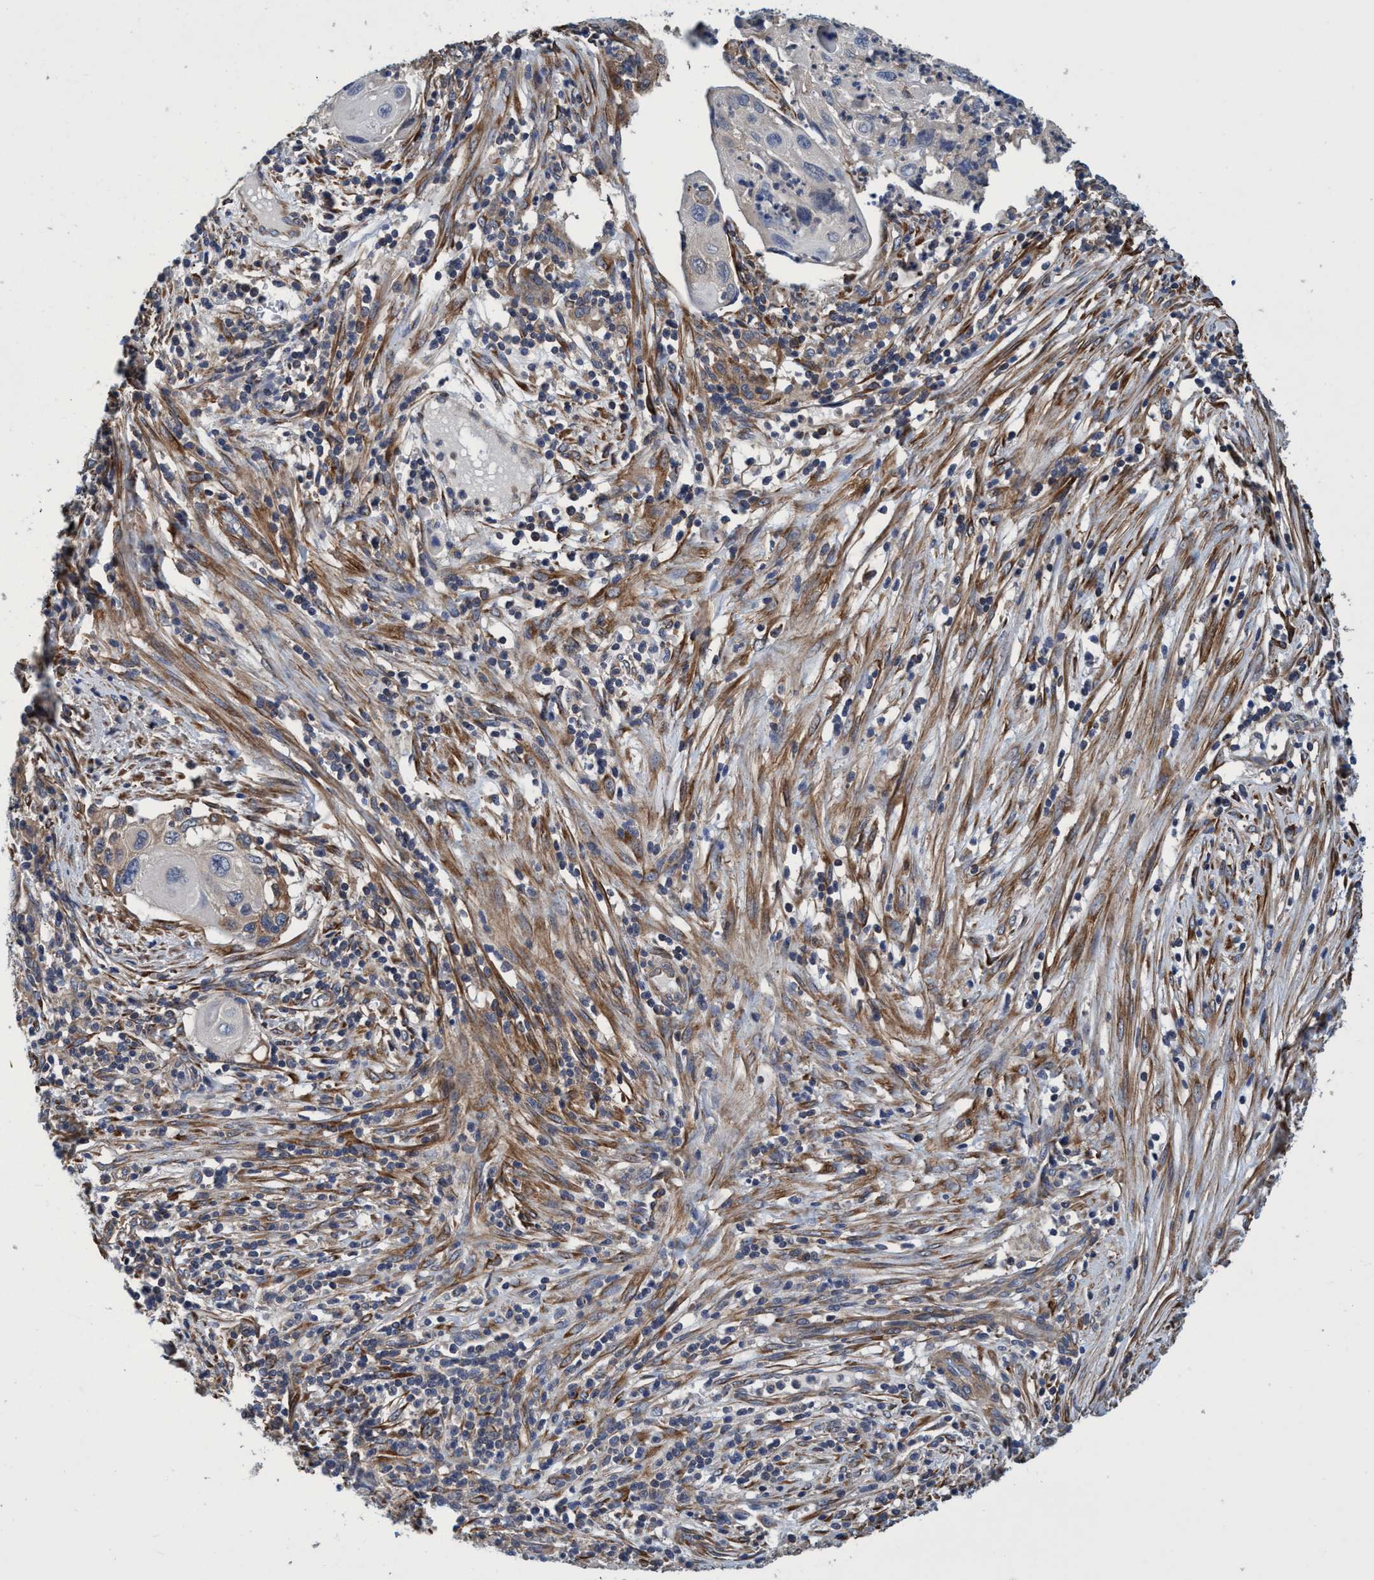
{"staining": {"intensity": "weak", "quantity": ">75%", "location": "cytoplasmic/membranous"}, "tissue": "cervical cancer", "cell_type": "Tumor cells", "image_type": "cancer", "snomed": [{"axis": "morphology", "description": "Squamous cell carcinoma, NOS"}, {"axis": "topography", "description": "Cervix"}], "caption": "Cervical cancer (squamous cell carcinoma) stained for a protein reveals weak cytoplasmic/membranous positivity in tumor cells.", "gene": "CALCOCO2", "patient": {"sex": "female", "age": 70}}